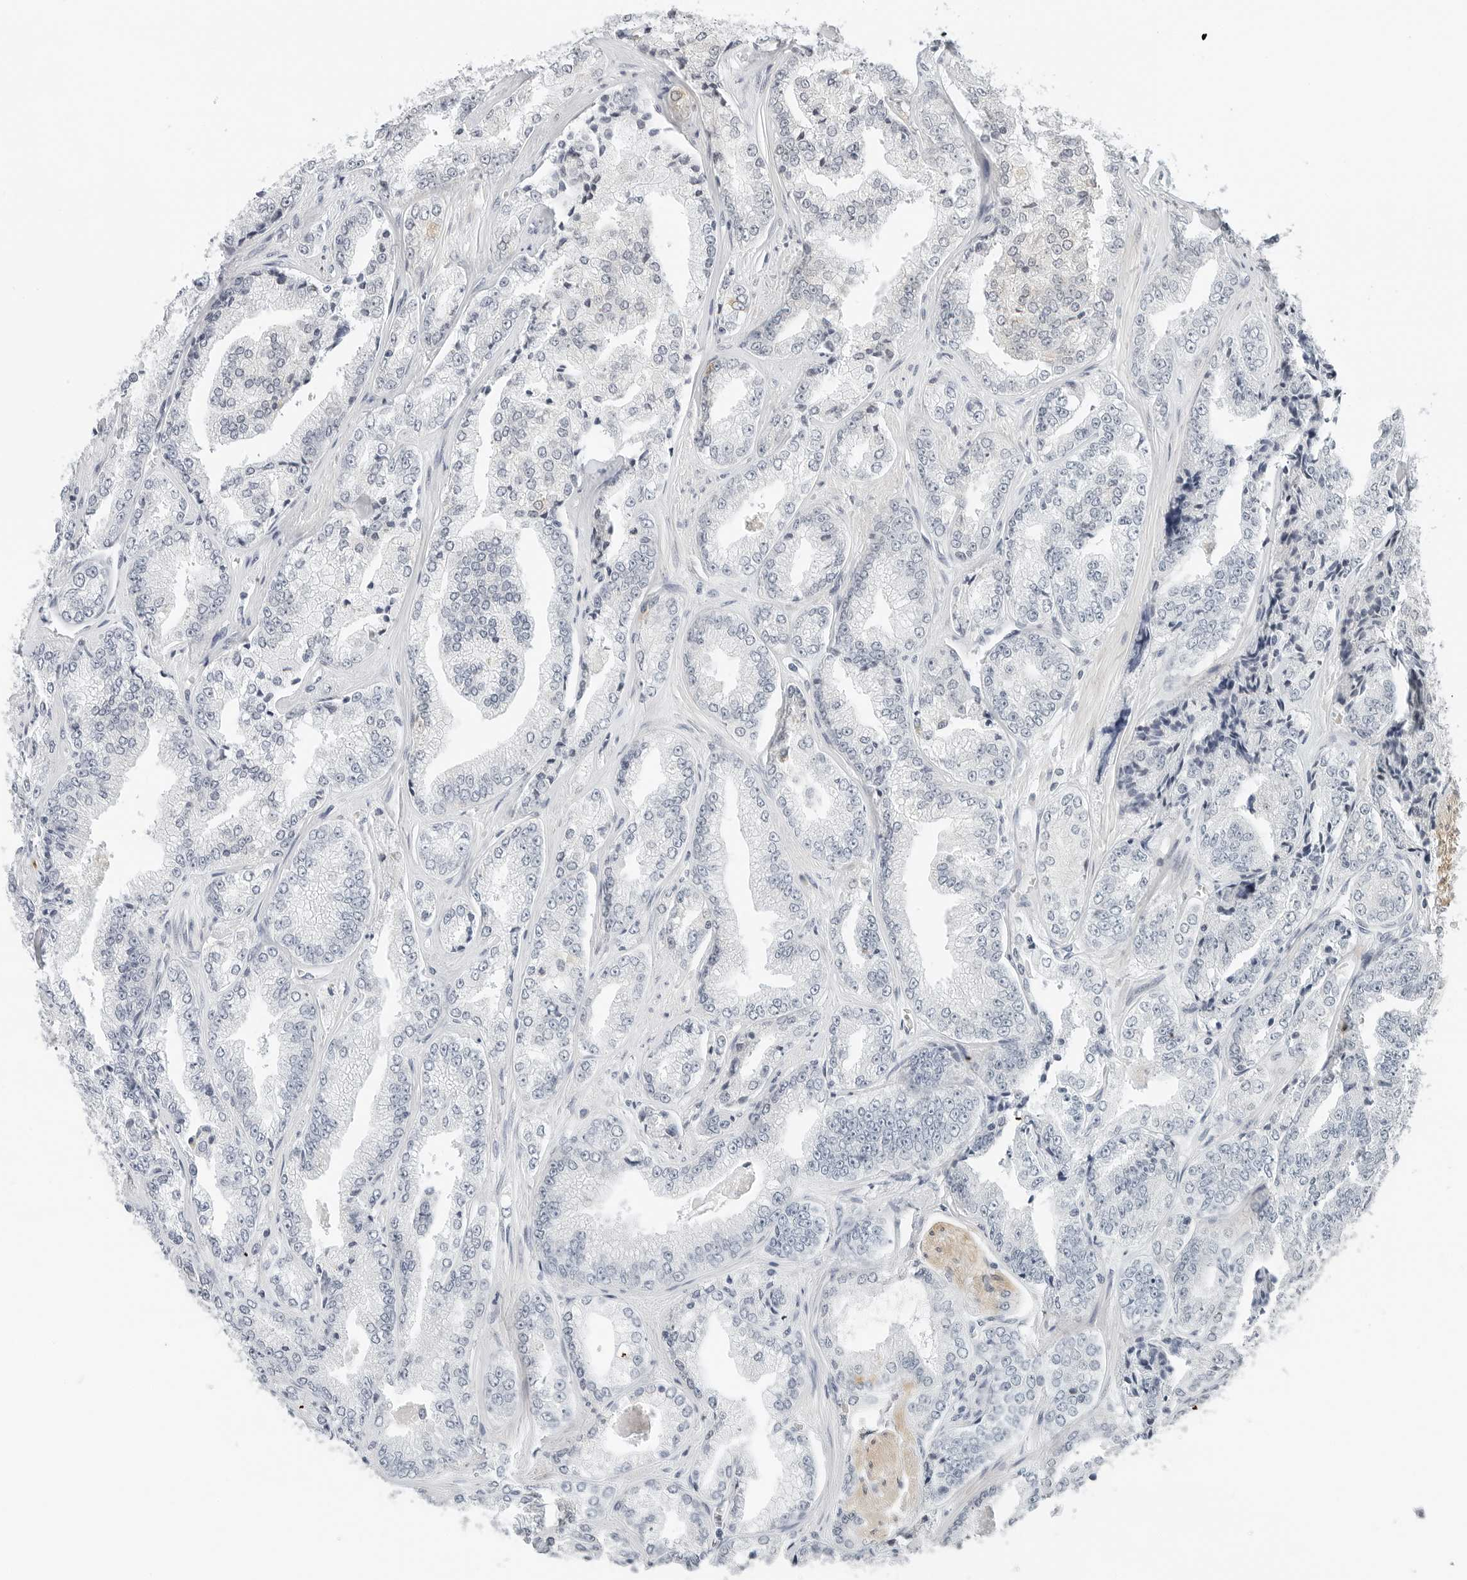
{"staining": {"intensity": "negative", "quantity": "none", "location": "none"}, "tissue": "prostate cancer", "cell_type": "Tumor cells", "image_type": "cancer", "snomed": [{"axis": "morphology", "description": "Adenocarcinoma, High grade"}, {"axis": "topography", "description": "Prostate"}], "caption": "Tumor cells are negative for brown protein staining in prostate cancer (adenocarcinoma (high-grade)). Nuclei are stained in blue.", "gene": "PARP10", "patient": {"sex": "male", "age": 71}}